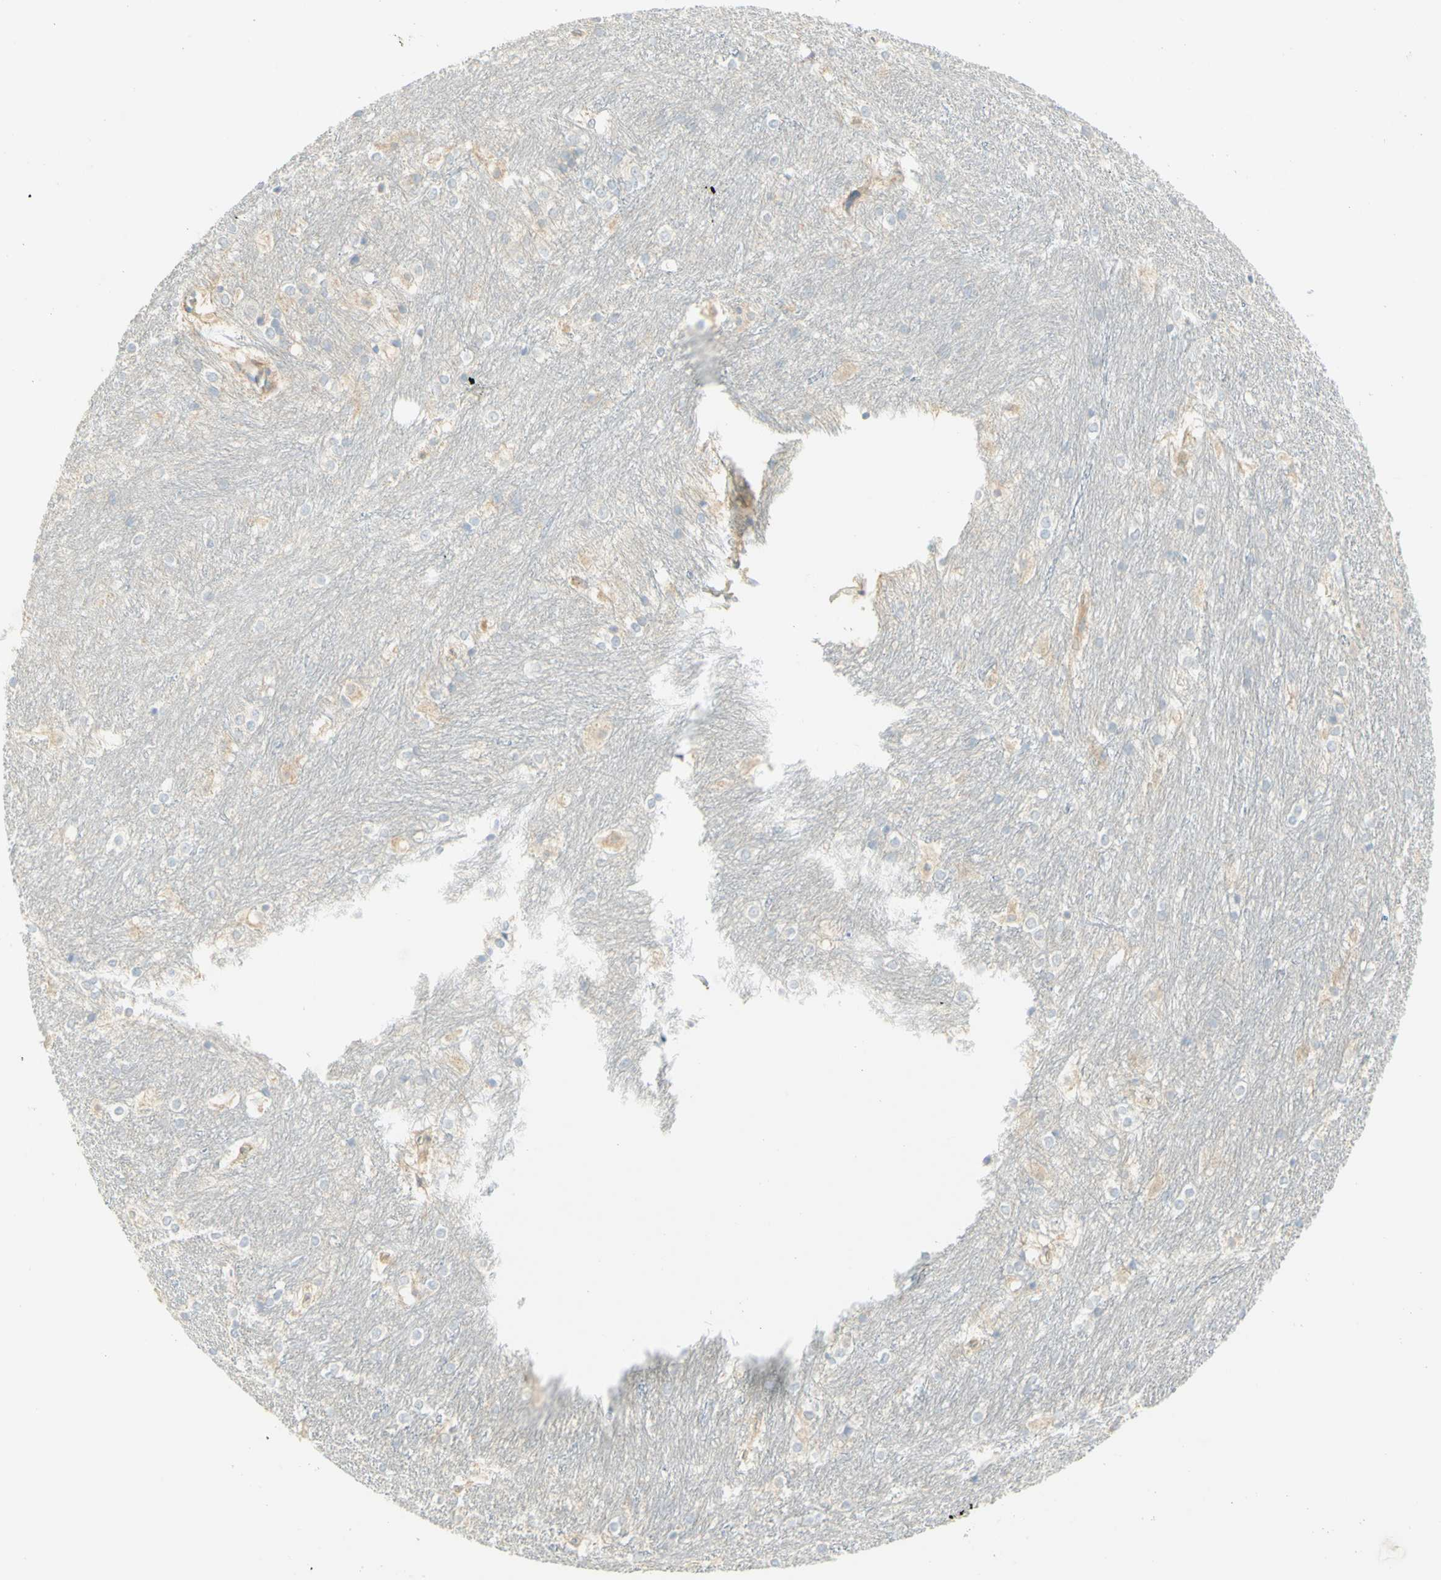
{"staining": {"intensity": "negative", "quantity": "none", "location": "none"}, "tissue": "caudate", "cell_type": "Glial cells", "image_type": "normal", "snomed": [{"axis": "morphology", "description": "Normal tissue, NOS"}, {"axis": "topography", "description": "Lateral ventricle wall"}], "caption": "This is a micrograph of immunohistochemistry (IHC) staining of unremarkable caudate, which shows no positivity in glial cells.", "gene": "GCNT3", "patient": {"sex": "female", "age": 19}}